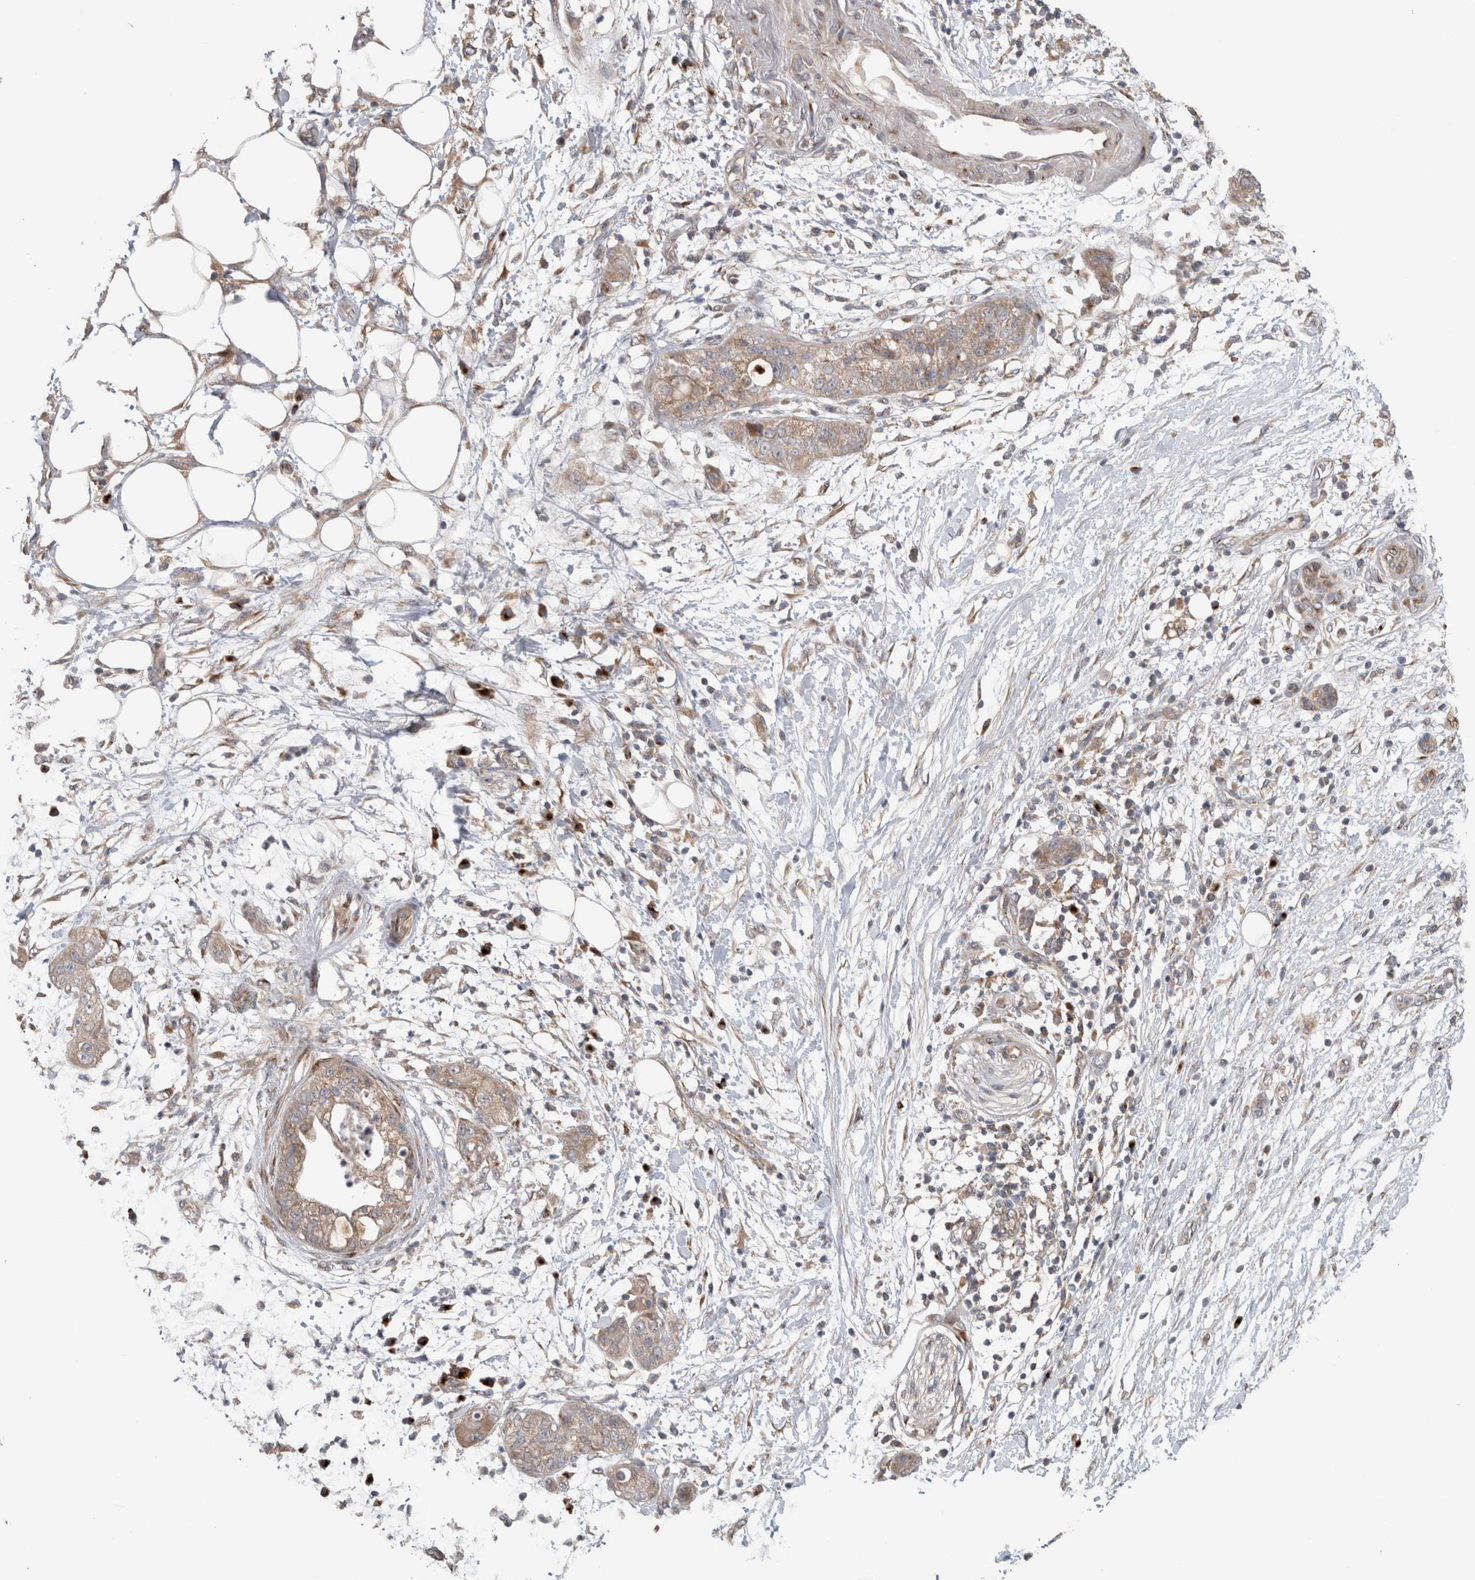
{"staining": {"intensity": "weak", "quantity": ">75%", "location": "cytoplasmic/membranous"}, "tissue": "pancreatic cancer", "cell_type": "Tumor cells", "image_type": "cancer", "snomed": [{"axis": "morphology", "description": "Adenocarcinoma, NOS"}, {"axis": "topography", "description": "Pancreas"}], "caption": "Tumor cells demonstrate low levels of weak cytoplasmic/membranous expression in about >75% of cells in human adenocarcinoma (pancreatic). Immunohistochemistry (ihc) stains the protein in brown and the nuclei are stained blue.", "gene": "TRIM5", "patient": {"sex": "female", "age": 78}}